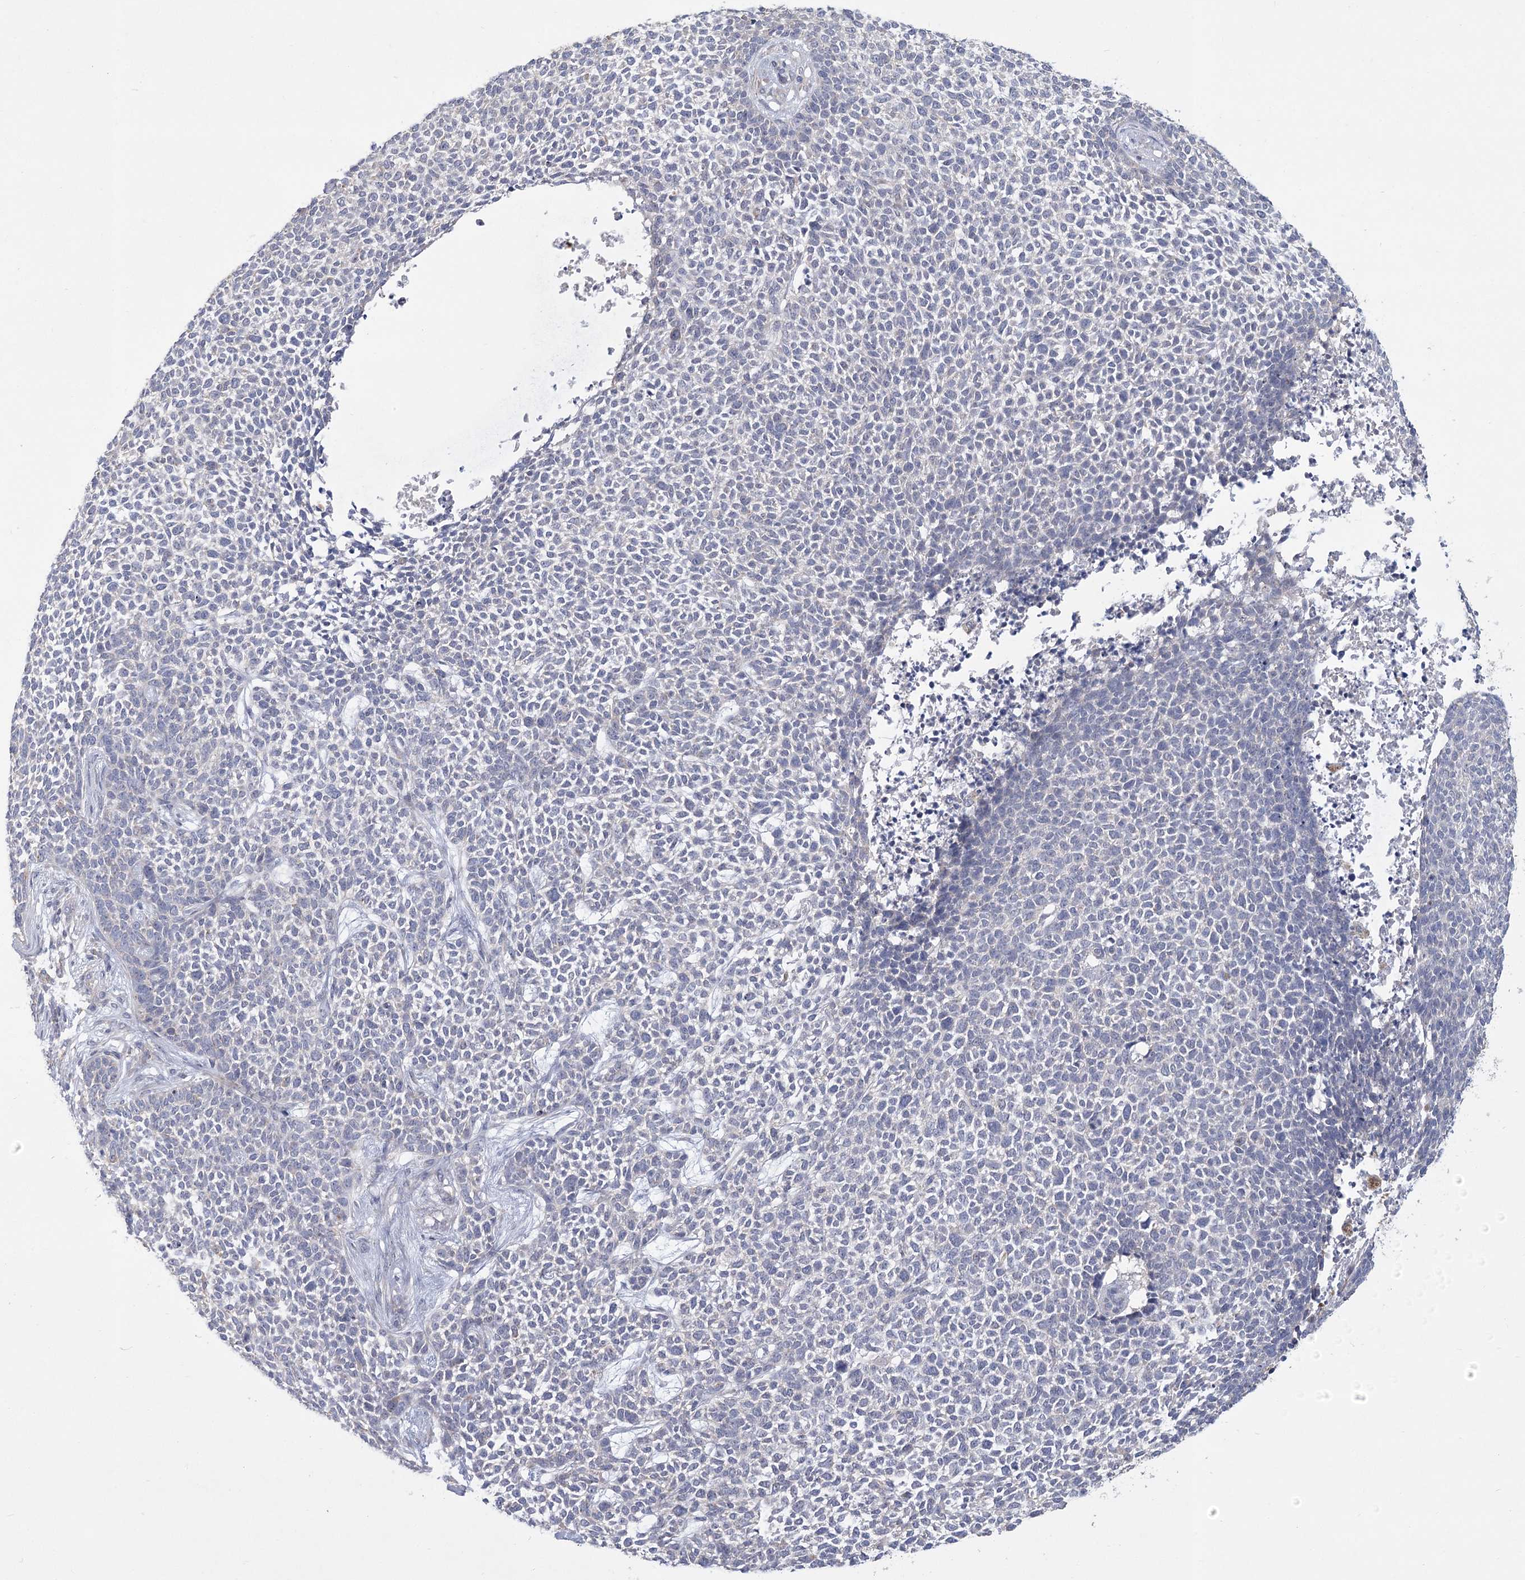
{"staining": {"intensity": "negative", "quantity": "none", "location": "none"}, "tissue": "skin cancer", "cell_type": "Tumor cells", "image_type": "cancer", "snomed": [{"axis": "morphology", "description": "Basal cell carcinoma"}, {"axis": "topography", "description": "Skin"}], "caption": "This micrograph is of basal cell carcinoma (skin) stained with immunohistochemistry (IHC) to label a protein in brown with the nuclei are counter-stained blue. There is no staining in tumor cells.", "gene": "CNTLN", "patient": {"sex": "female", "age": 84}}